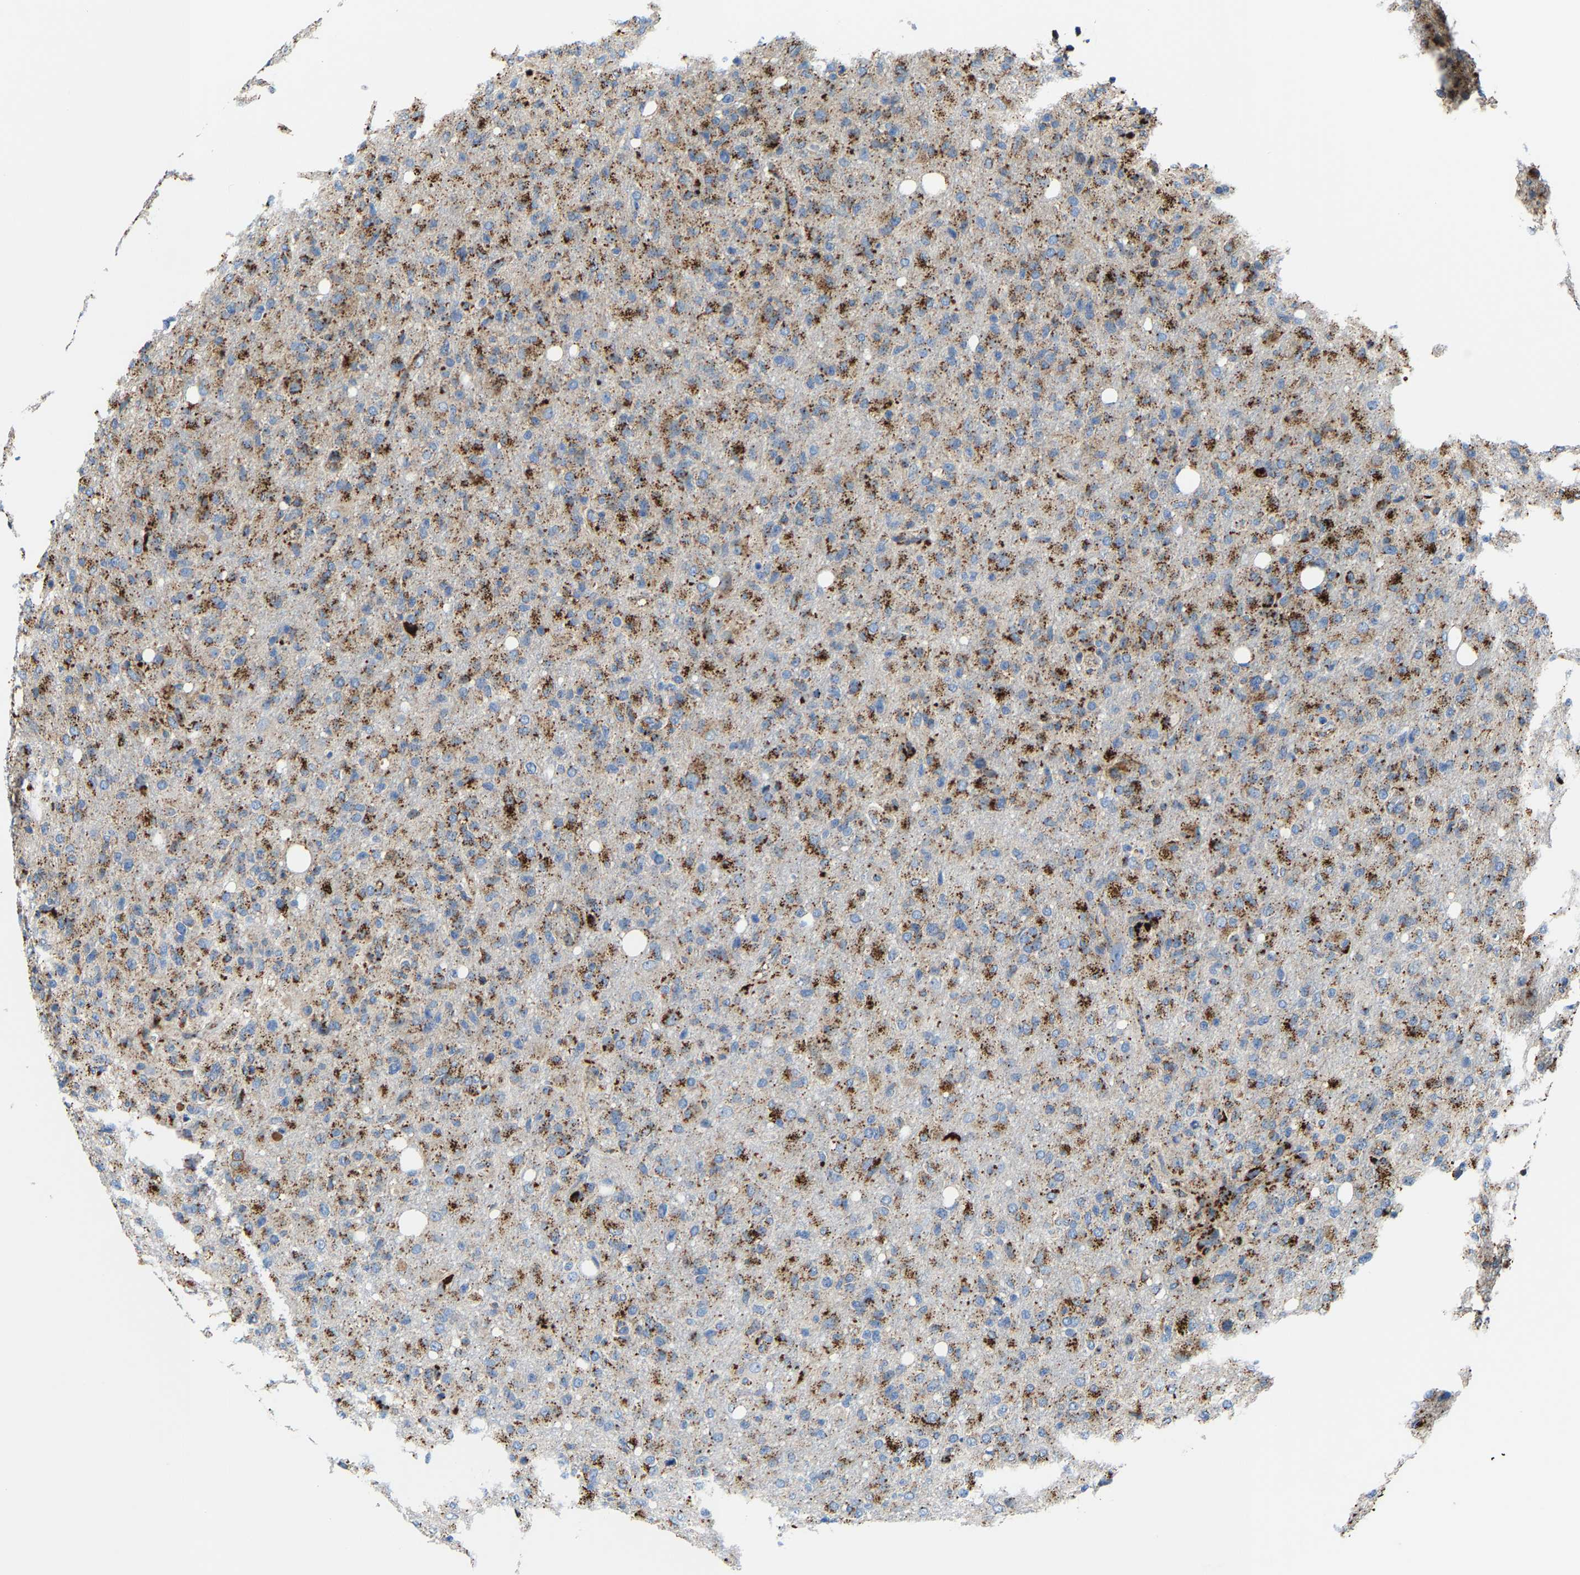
{"staining": {"intensity": "moderate", "quantity": ">75%", "location": "cytoplasmic/membranous"}, "tissue": "glioma", "cell_type": "Tumor cells", "image_type": "cancer", "snomed": [{"axis": "morphology", "description": "Glioma, malignant, High grade"}, {"axis": "topography", "description": "Brain"}], "caption": "Glioma stained for a protein exhibits moderate cytoplasmic/membranous positivity in tumor cells.", "gene": "DPP7", "patient": {"sex": "female", "age": 57}}